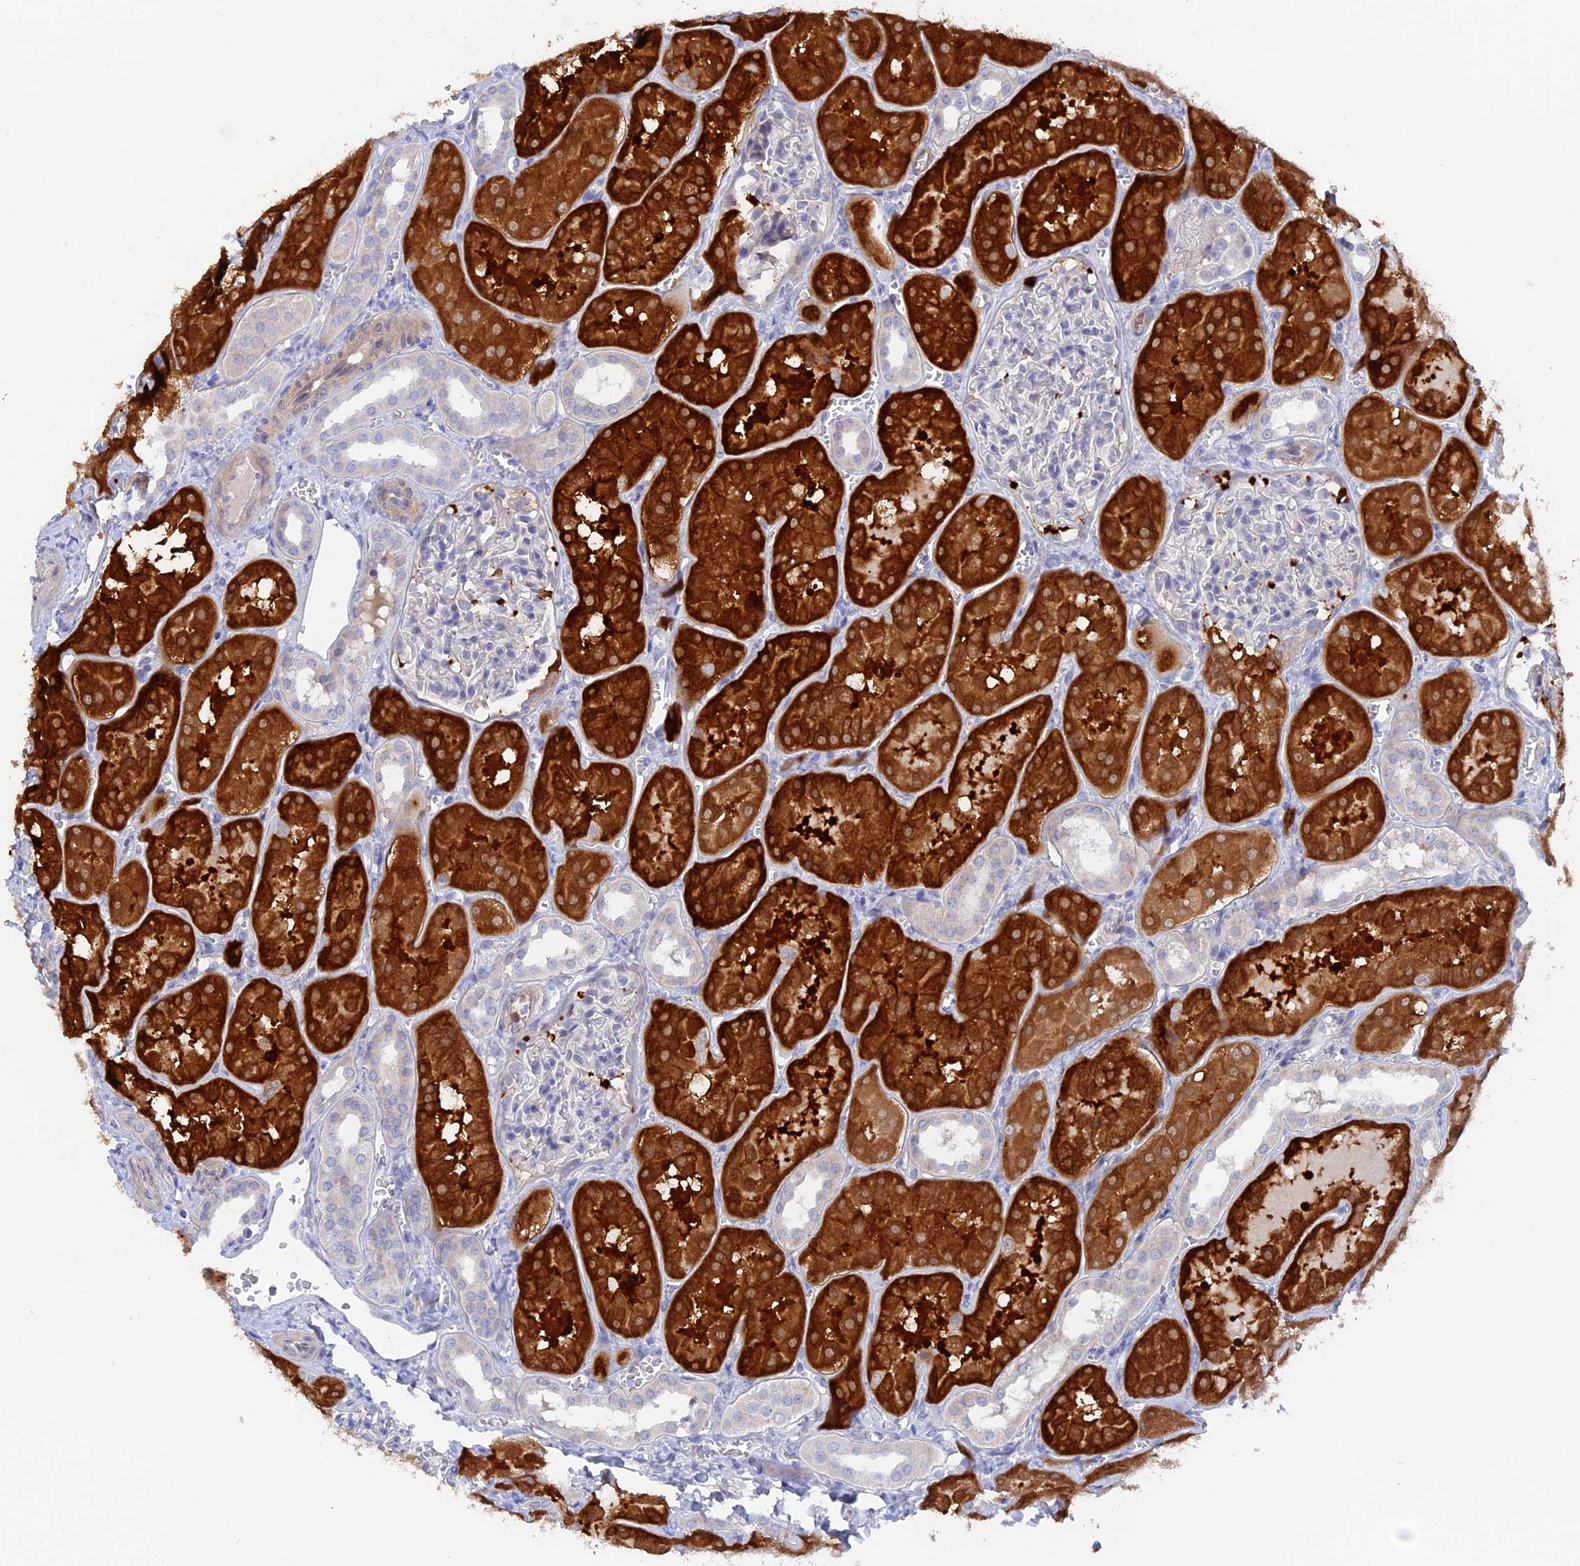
{"staining": {"intensity": "negative", "quantity": "none", "location": "none"}, "tissue": "kidney", "cell_type": "Cells in glomeruli", "image_type": "normal", "snomed": [{"axis": "morphology", "description": "Normal tissue, NOS"}, {"axis": "topography", "description": "Kidney"}, {"axis": "topography", "description": "Urinary bladder"}], "caption": "Unremarkable kidney was stained to show a protein in brown. There is no significant staining in cells in glomeruli. (DAB IHC with hematoxylin counter stain).", "gene": "DACT3", "patient": {"sex": "male", "age": 16}}